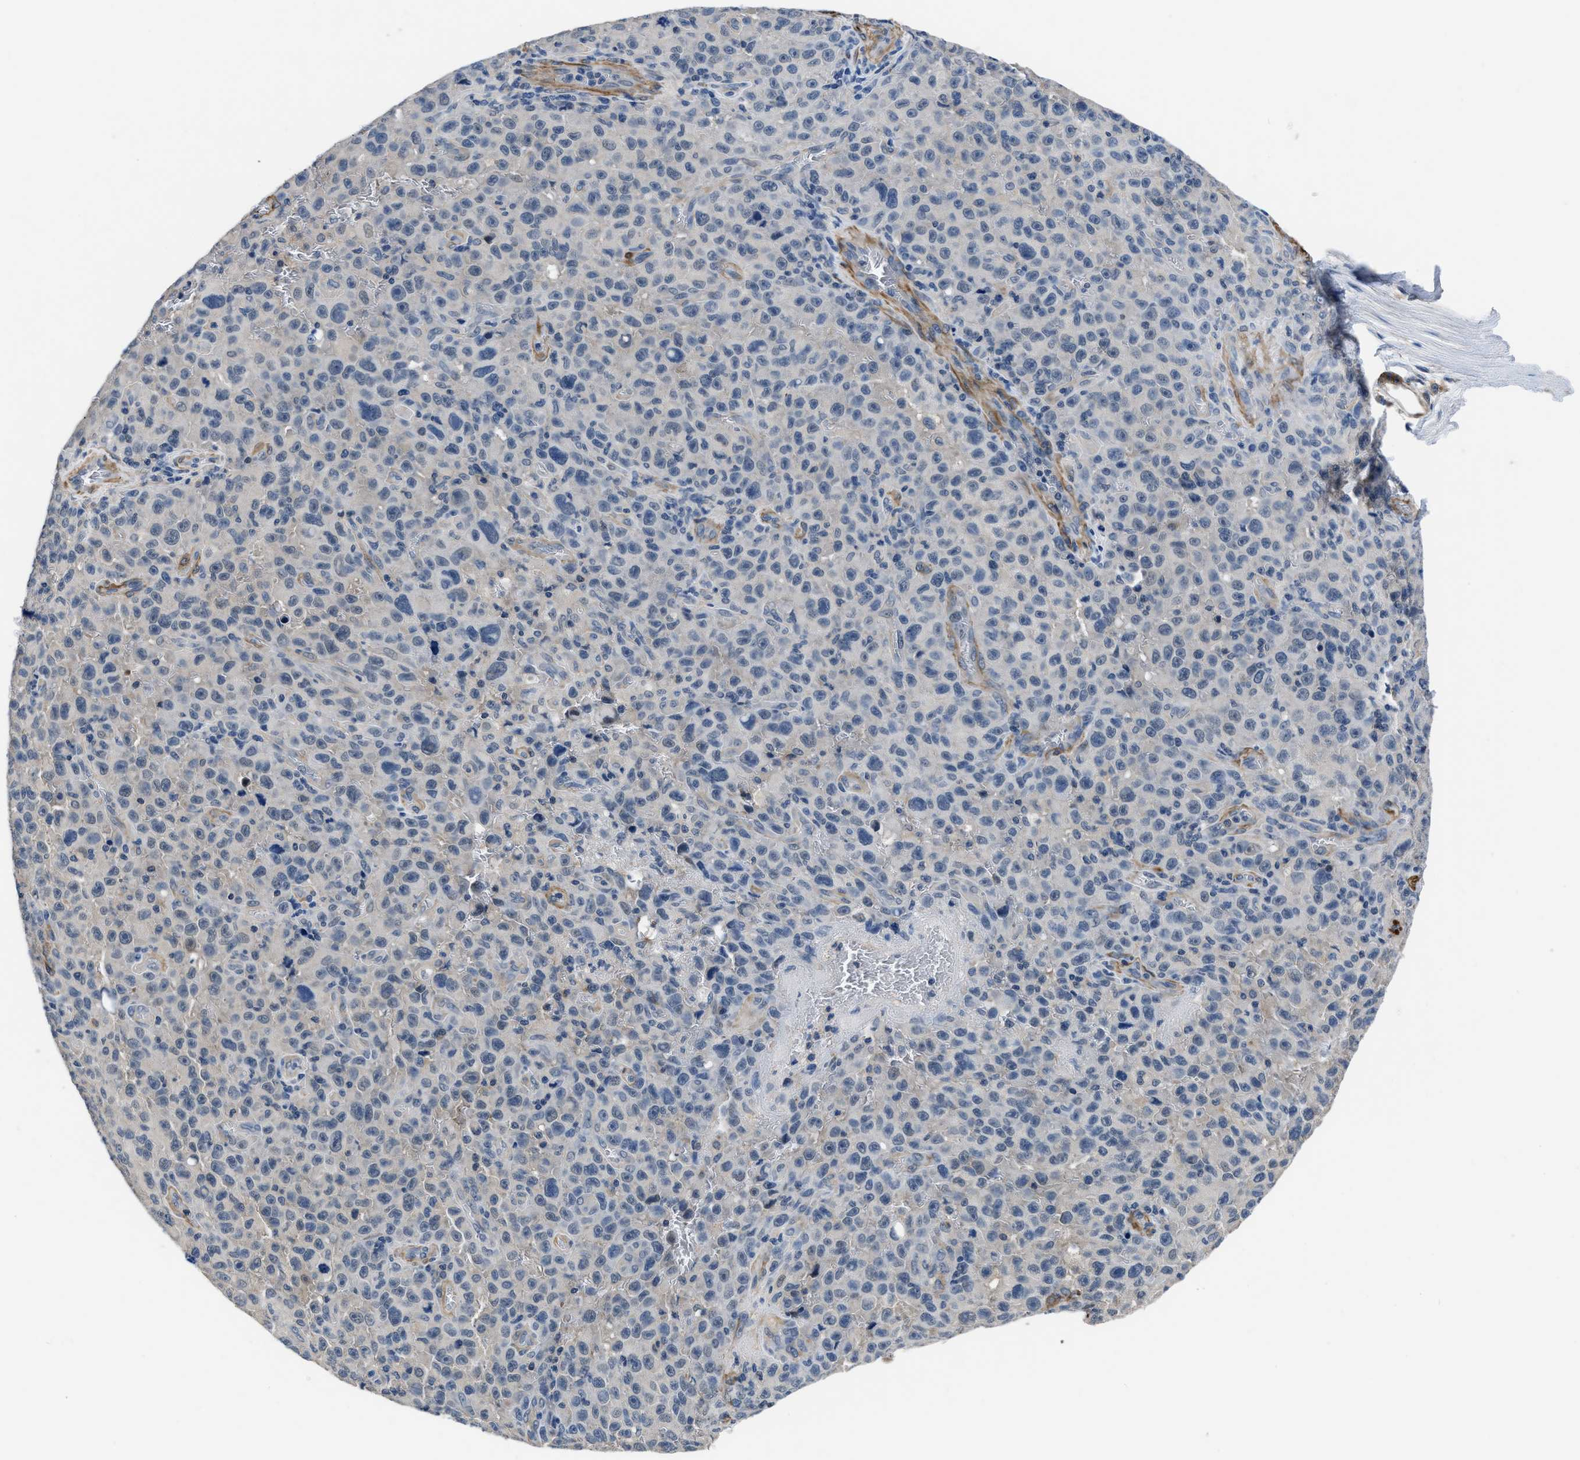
{"staining": {"intensity": "negative", "quantity": "none", "location": "none"}, "tissue": "melanoma", "cell_type": "Tumor cells", "image_type": "cancer", "snomed": [{"axis": "morphology", "description": "Malignant melanoma, NOS"}, {"axis": "topography", "description": "Skin"}], "caption": "An immunohistochemistry (IHC) histopathology image of melanoma is shown. There is no staining in tumor cells of melanoma.", "gene": "LANCL2", "patient": {"sex": "female", "age": 82}}